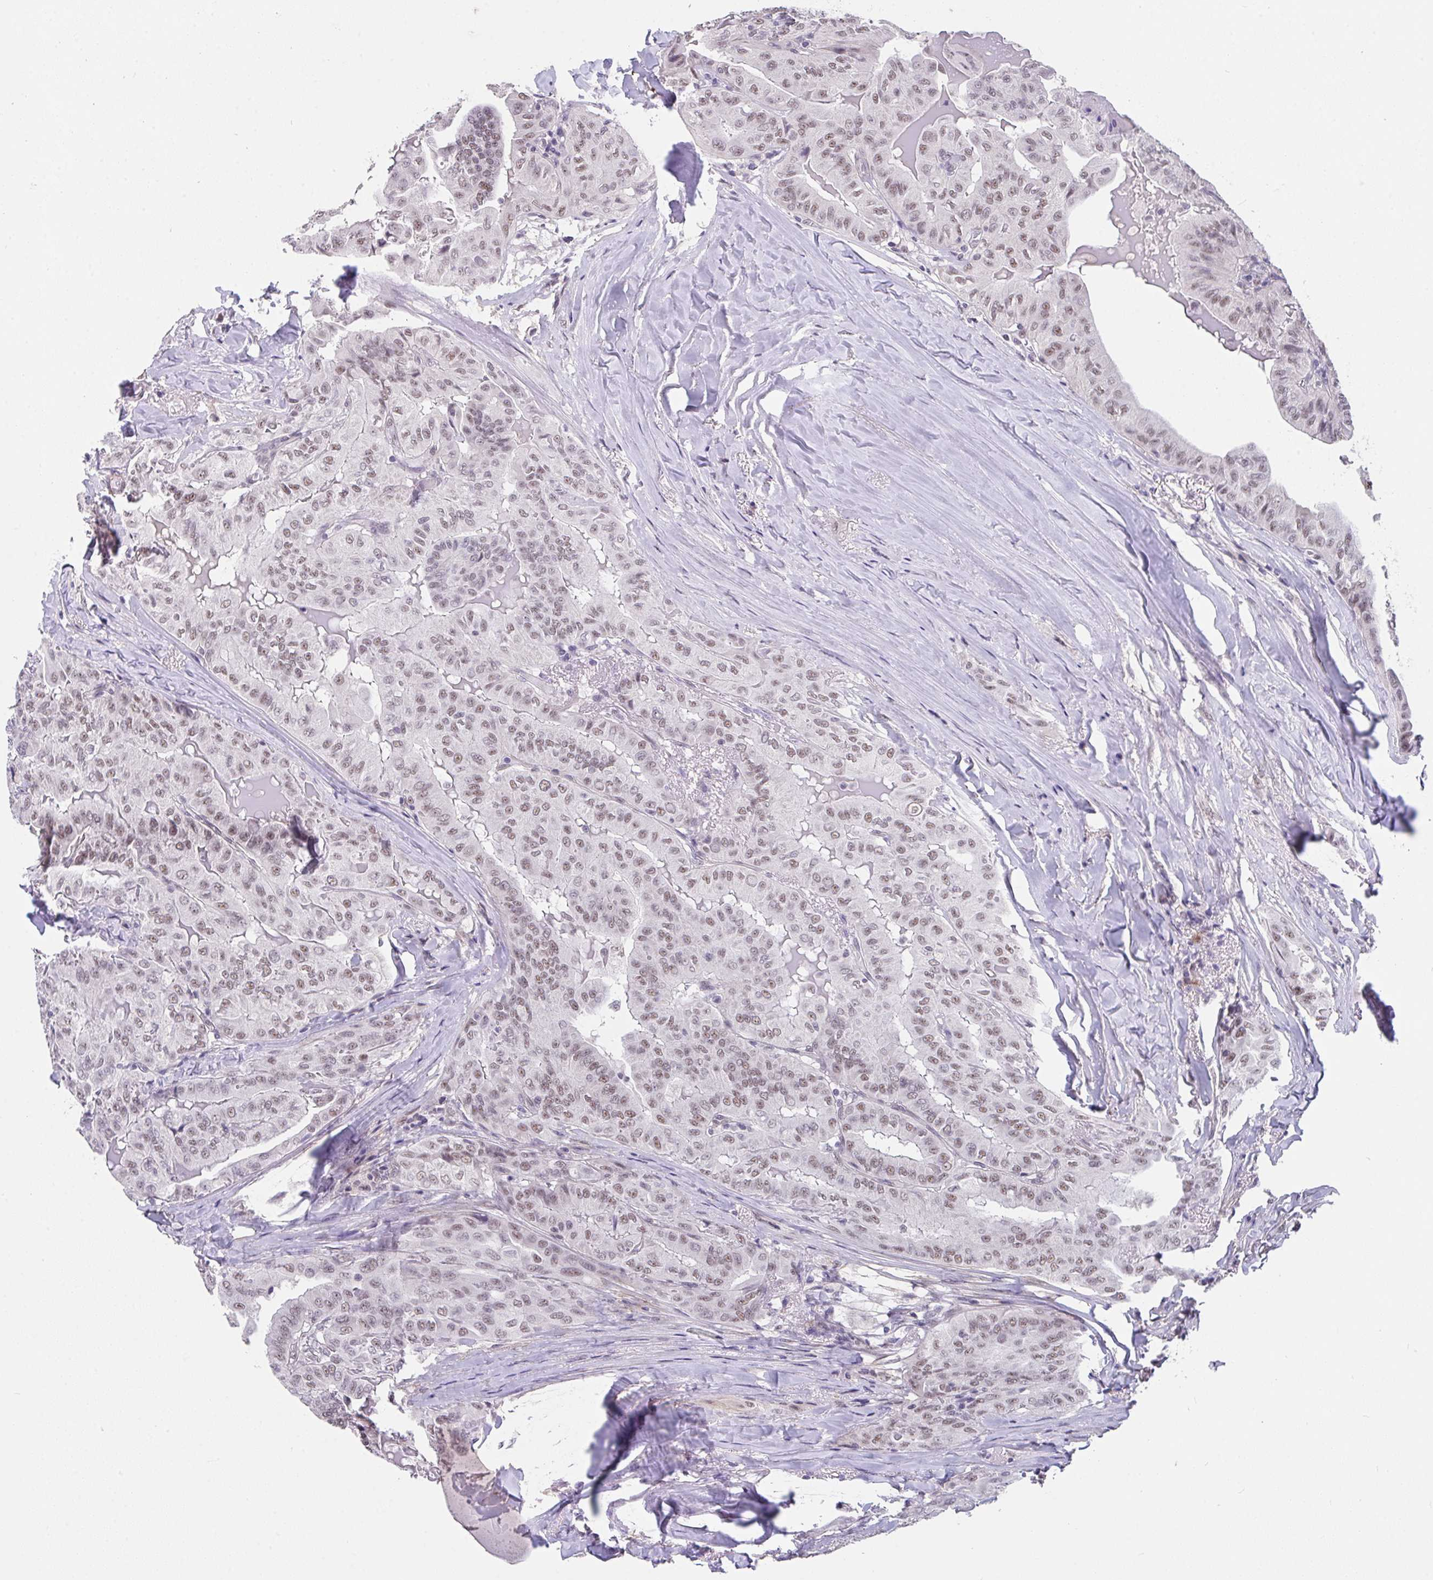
{"staining": {"intensity": "weak", "quantity": ">75%", "location": "nuclear"}, "tissue": "thyroid cancer", "cell_type": "Tumor cells", "image_type": "cancer", "snomed": [{"axis": "morphology", "description": "Papillary adenocarcinoma, NOS"}, {"axis": "topography", "description": "Thyroid gland"}], "caption": "High-magnification brightfield microscopy of thyroid papillary adenocarcinoma stained with DAB (3,3'-diaminobenzidine) (brown) and counterstained with hematoxylin (blue). tumor cells exhibit weak nuclear staining is appreciated in about>75% of cells.", "gene": "RBBP6", "patient": {"sex": "female", "age": 68}}